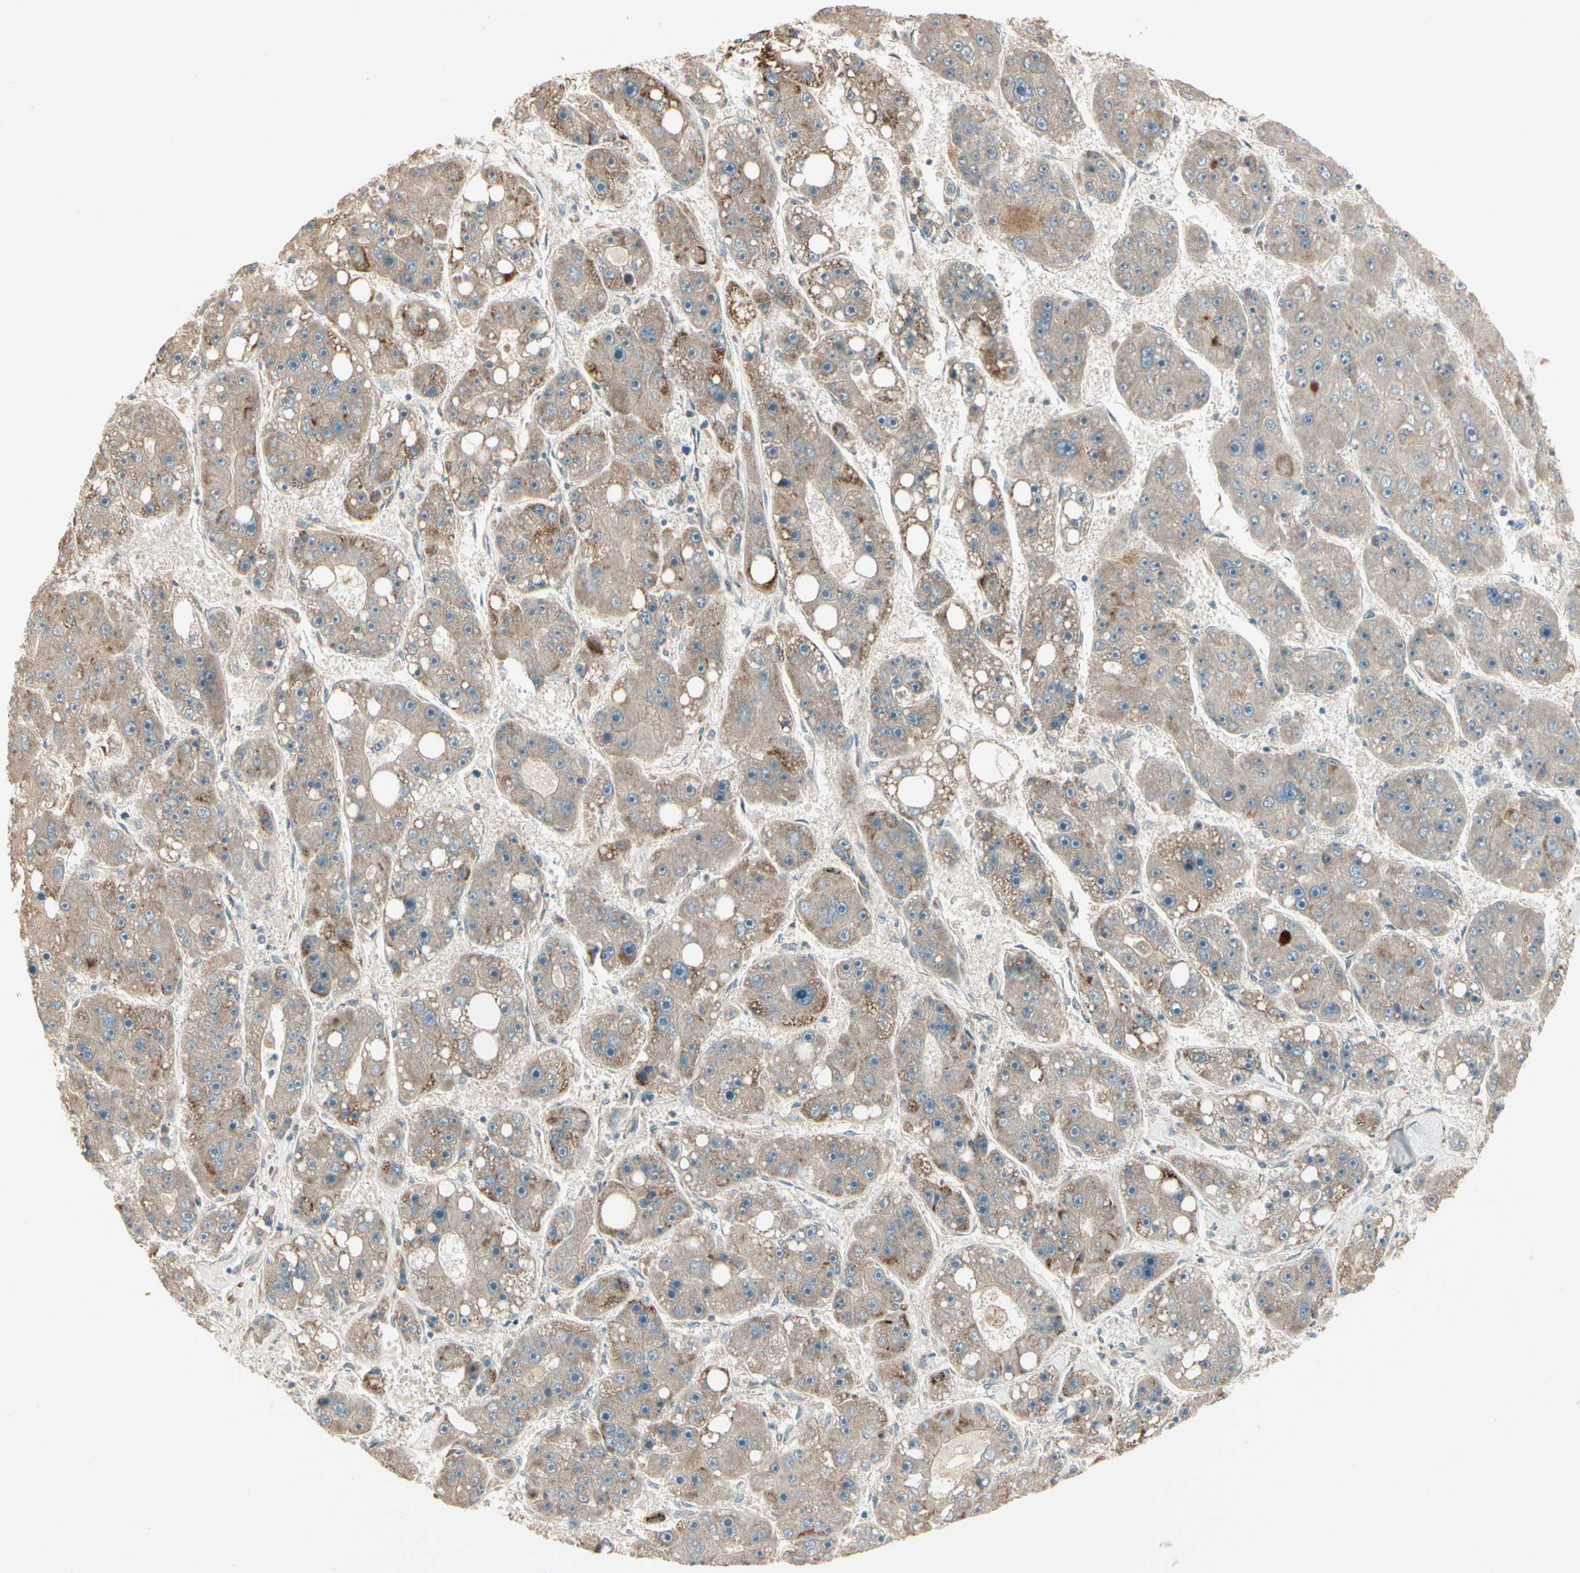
{"staining": {"intensity": "moderate", "quantity": "<25%", "location": "cytoplasmic/membranous"}, "tissue": "liver cancer", "cell_type": "Tumor cells", "image_type": "cancer", "snomed": [{"axis": "morphology", "description": "Carcinoma, Hepatocellular, NOS"}, {"axis": "topography", "description": "Liver"}], "caption": "Immunohistochemical staining of liver cancer (hepatocellular carcinoma) exhibits low levels of moderate cytoplasmic/membranous protein positivity in approximately <25% of tumor cells. (DAB = brown stain, brightfield microscopy at high magnification).", "gene": "ACVR1", "patient": {"sex": "female", "age": 61}}